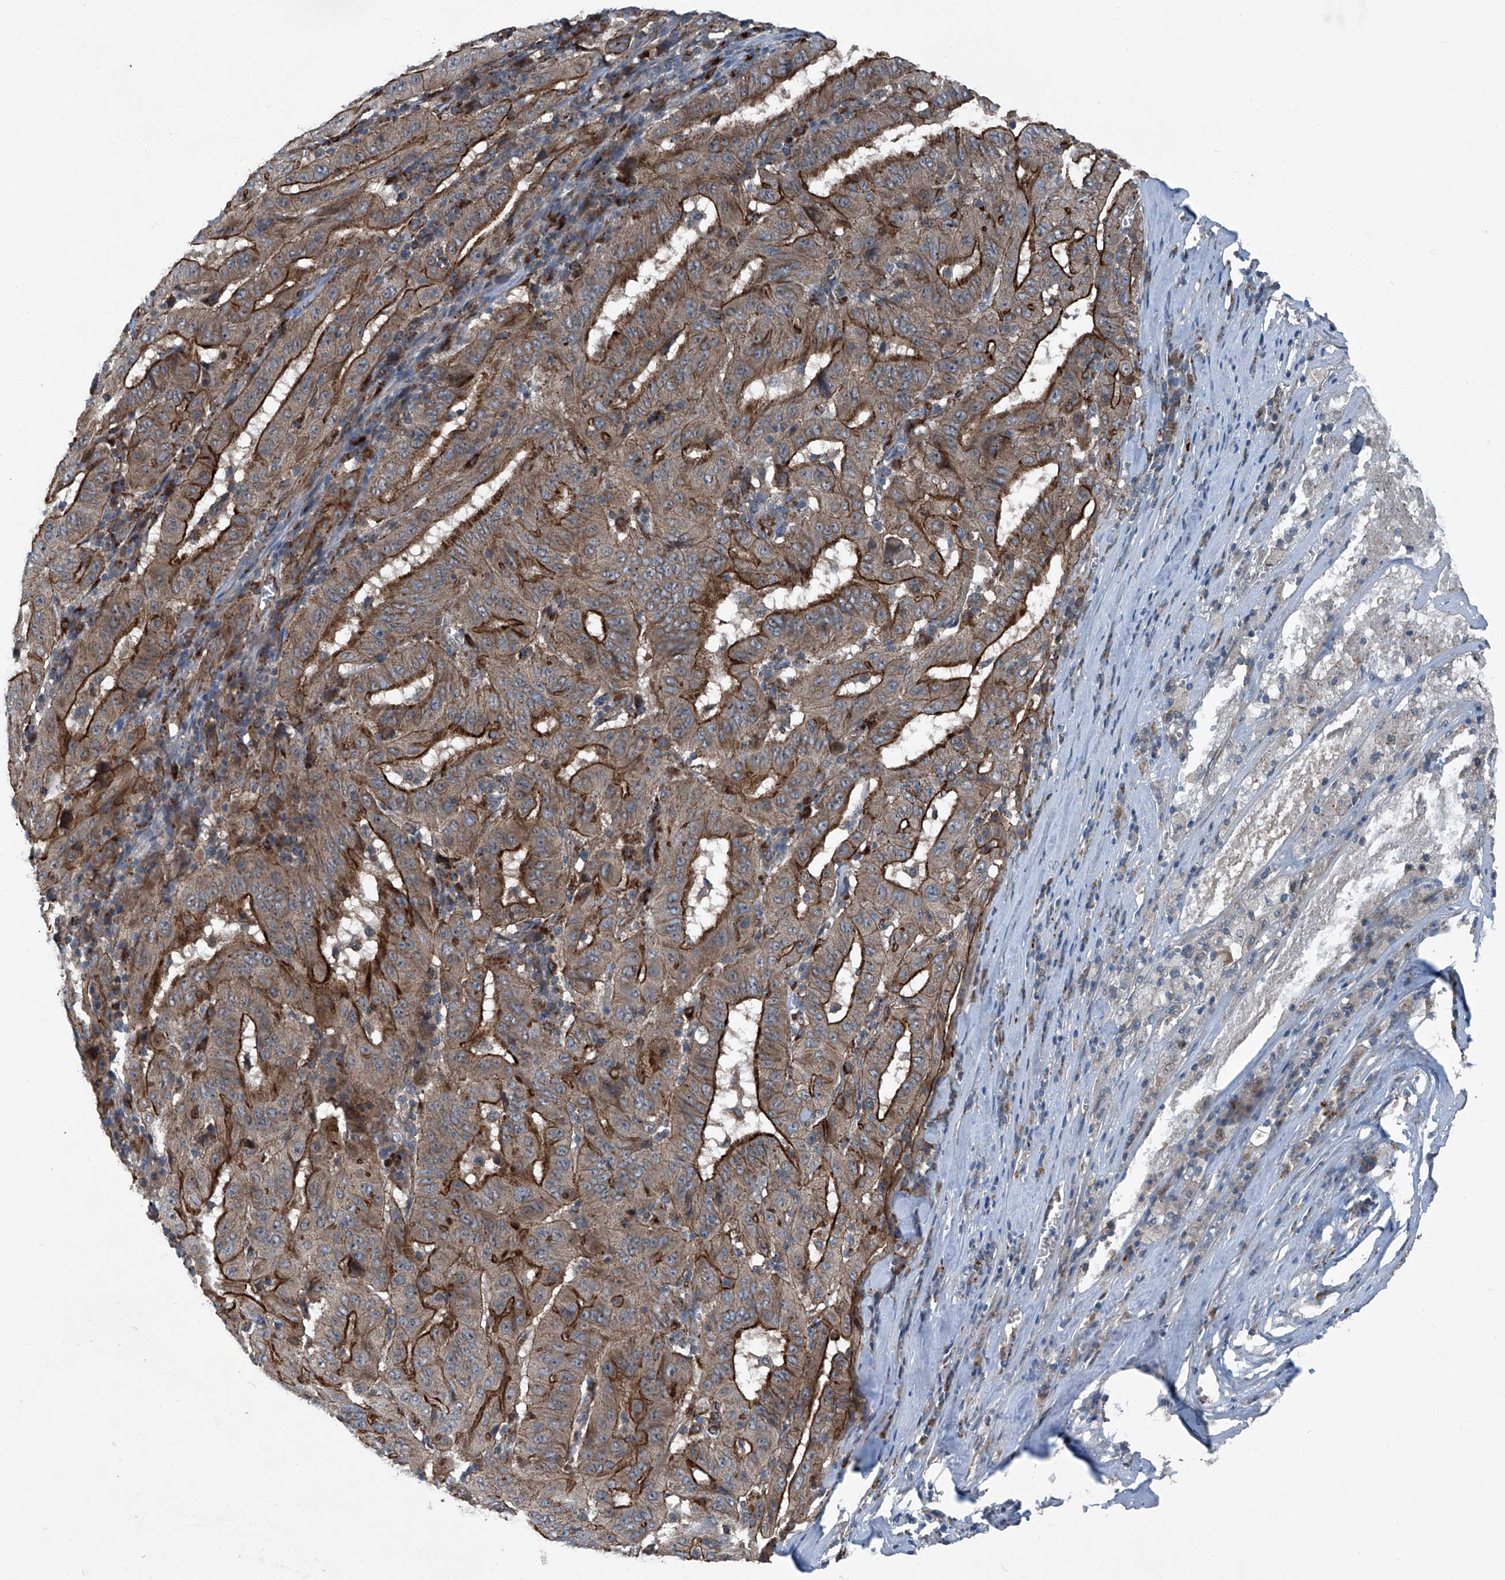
{"staining": {"intensity": "moderate", "quantity": ">75%", "location": "cytoplasmic/membranous"}, "tissue": "pancreatic cancer", "cell_type": "Tumor cells", "image_type": "cancer", "snomed": [{"axis": "morphology", "description": "Adenocarcinoma, NOS"}, {"axis": "topography", "description": "Pancreas"}], "caption": "Tumor cells exhibit medium levels of moderate cytoplasmic/membranous expression in approximately >75% of cells in pancreatic cancer. (Stains: DAB in brown, nuclei in blue, Microscopy: brightfield microscopy at high magnification).", "gene": "SENP2", "patient": {"sex": "male", "age": 63}}